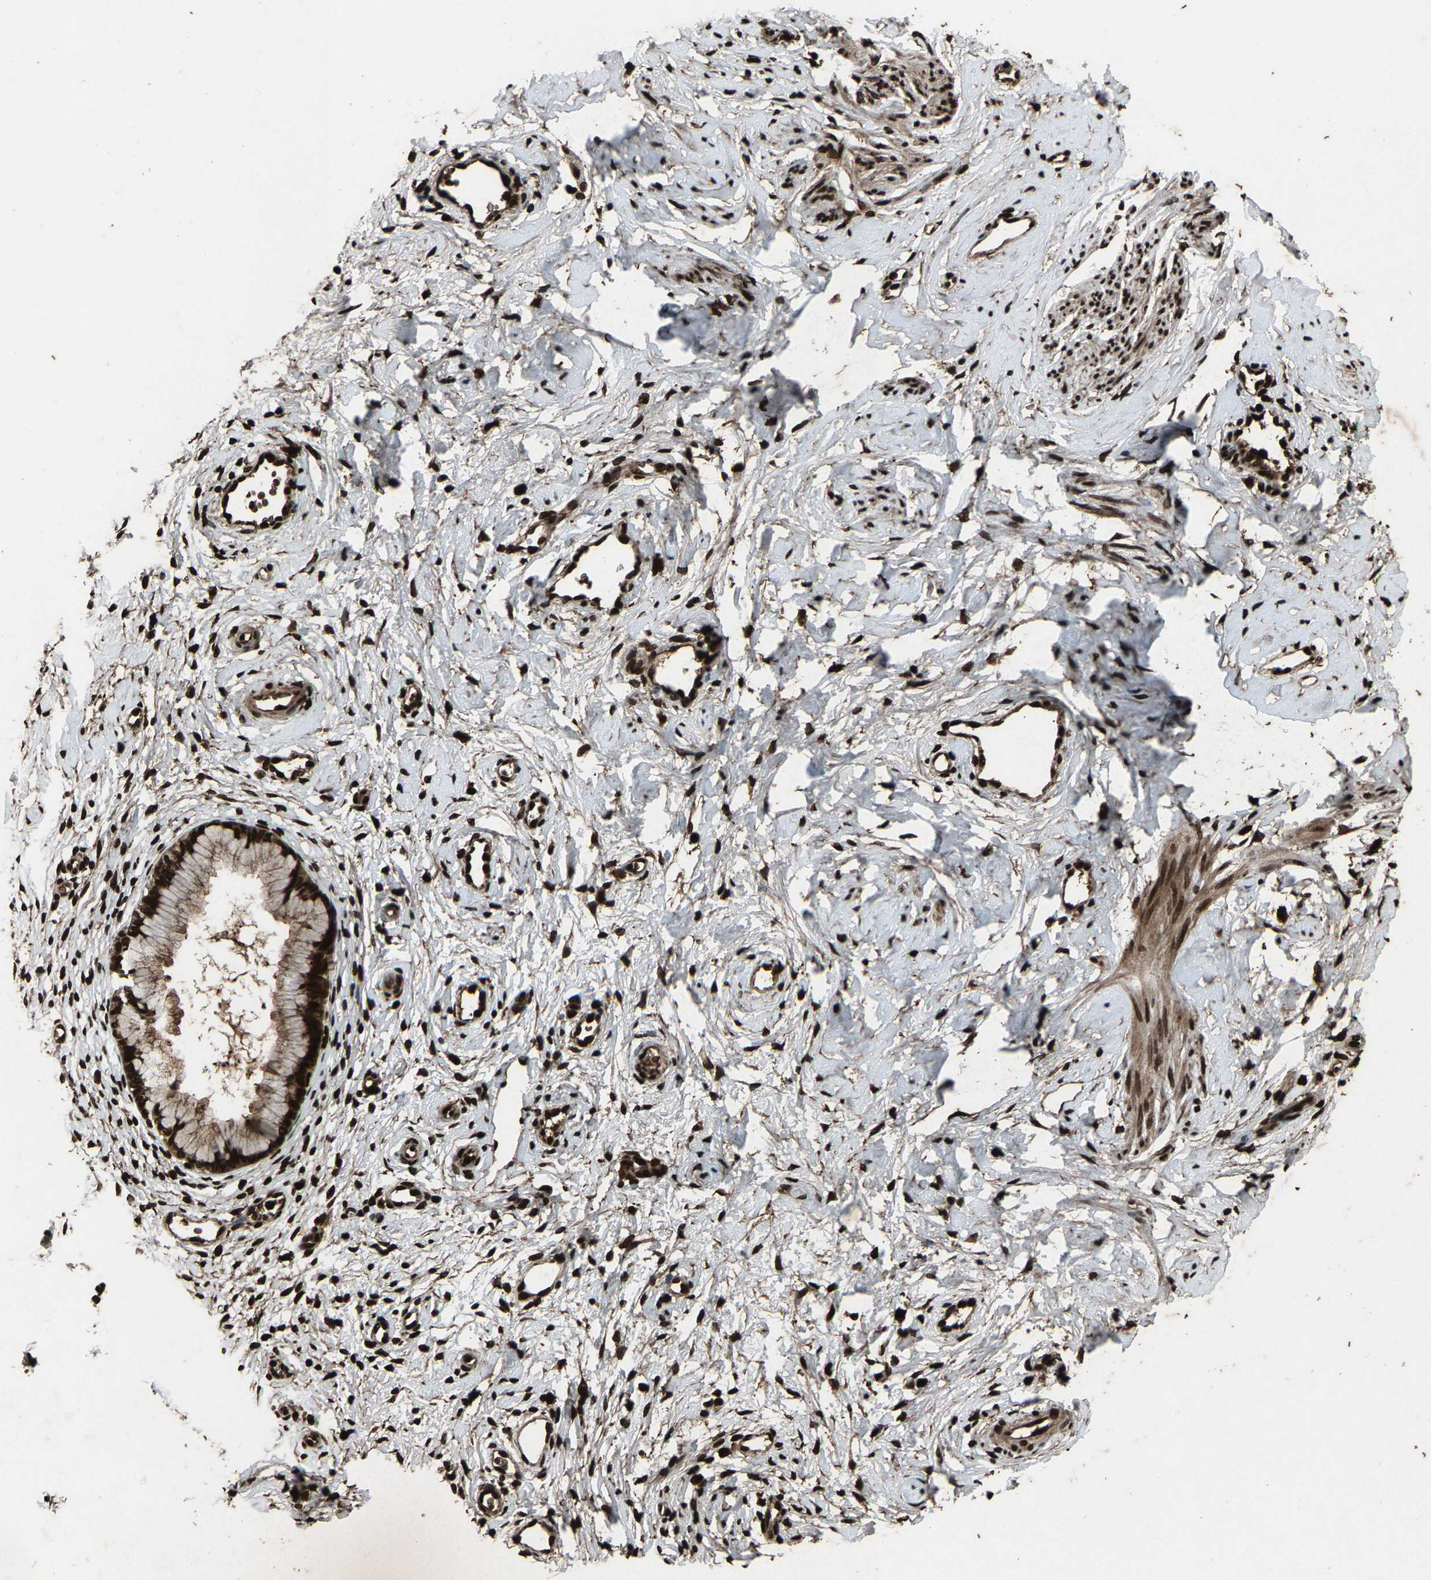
{"staining": {"intensity": "strong", "quantity": ">75%", "location": "cytoplasmic/membranous,nuclear"}, "tissue": "cervix", "cell_type": "Glandular cells", "image_type": "normal", "snomed": [{"axis": "morphology", "description": "Normal tissue, NOS"}, {"axis": "topography", "description": "Cervix"}], "caption": "Unremarkable cervix shows strong cytoplasmic/membranous,nuclear positivity in approximately >75% of glandular cells, visualized by immunohistochemistry. (DAB IHC with brightfield microscopy, high magnification).", "gene": "H4C1", "patient": {"sex": "female", "age": 65}}